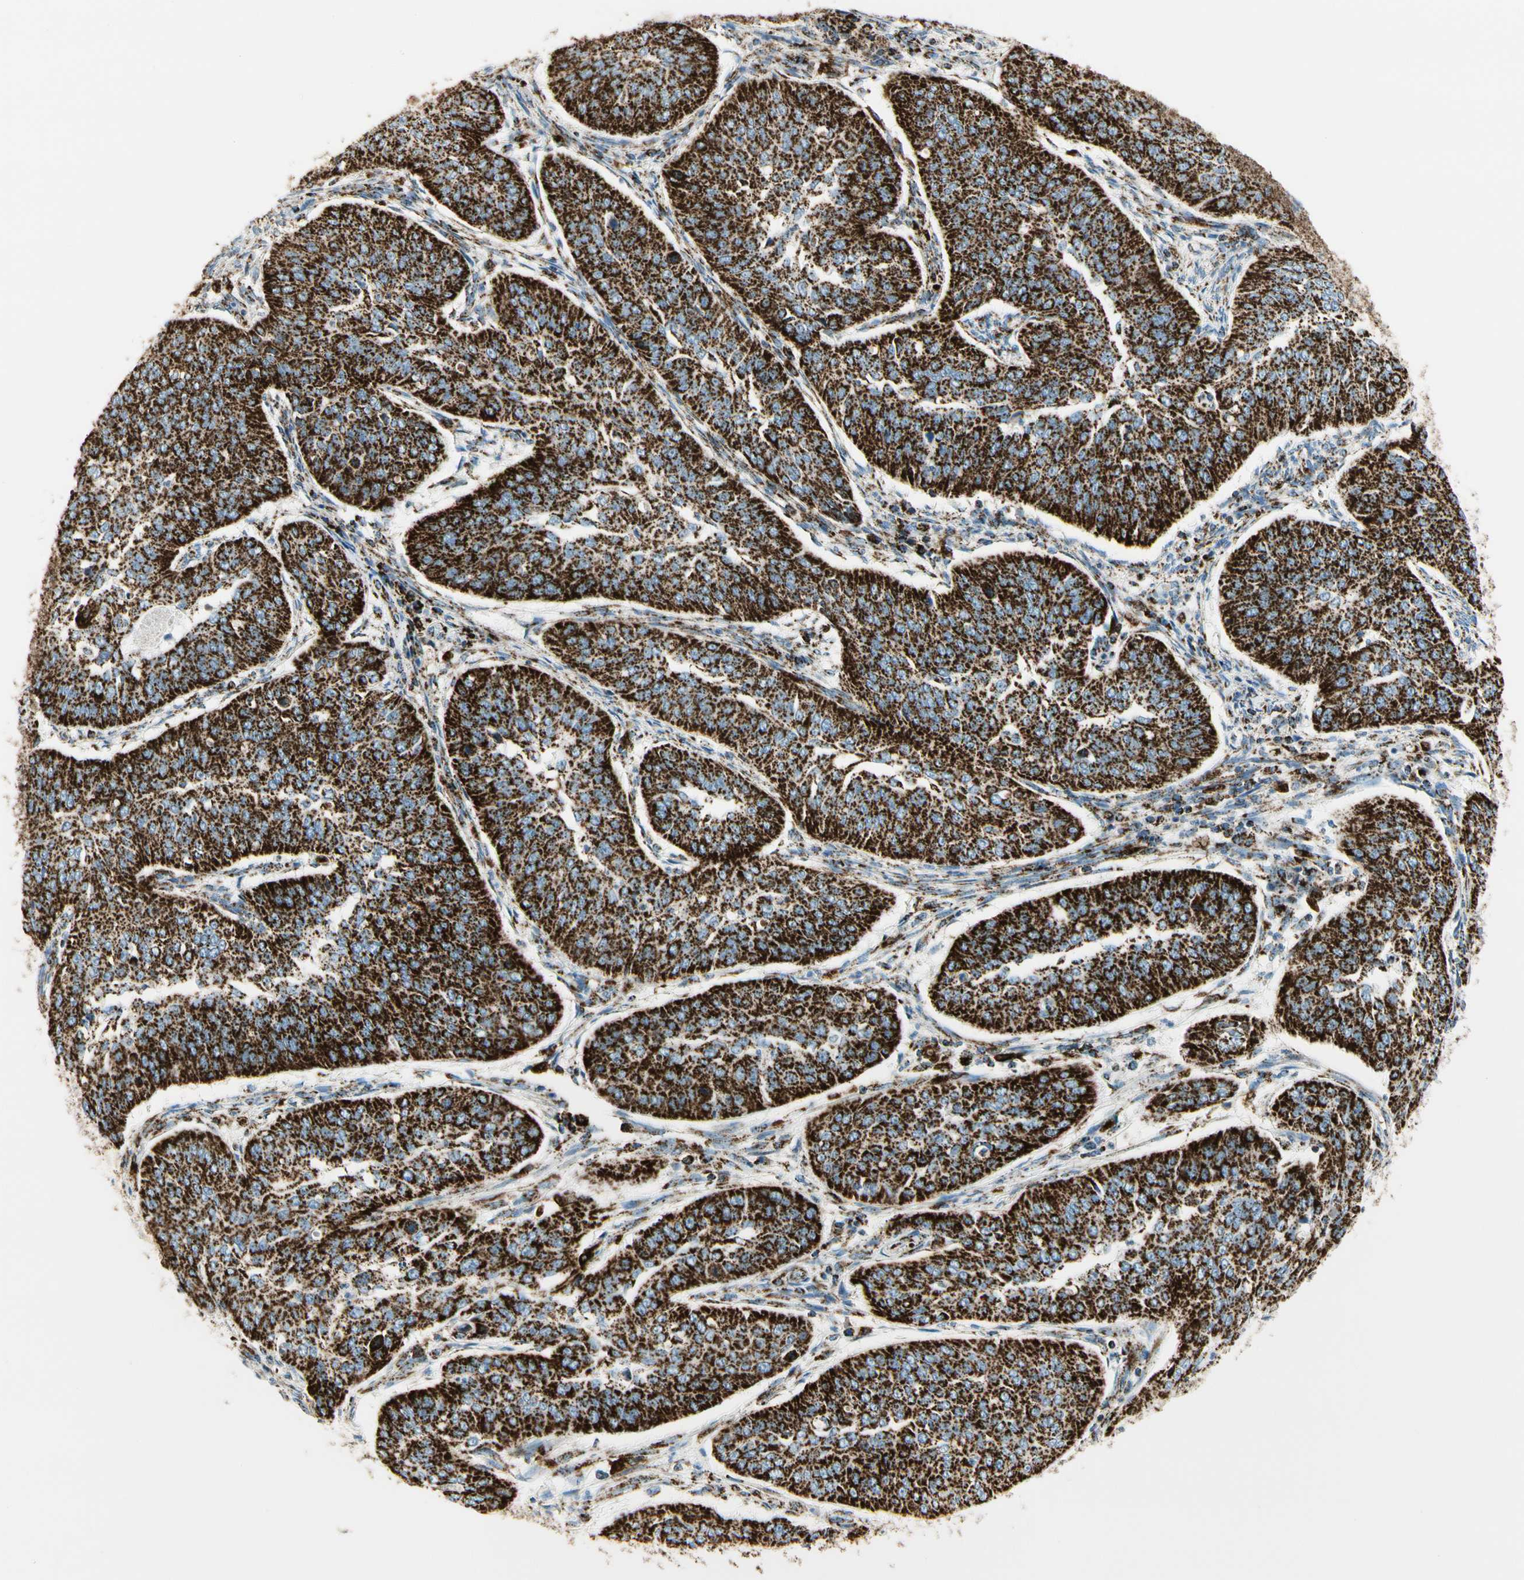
{"staining": {"intensity": "strong", "quantity": ">75%", "location": "cytoplasmic/membranous"}, "tissue": "cervical cancer", "cell_type": "Tumor cells", "image_type": "cancer", "snomed": [{"axis": "morphology", "description": "Normal tissue, NOS"}, {"axis": "morphology", "description": "Squamous cell carcinoma, NOS"}, {"axis": "topography", "description": "Cervix"}], "caption": "The image shows a brown stain indicating the presence of a protein in the cytoplasmic/membranous of tumor cells in cervical cancer.", "gene": "ME2", "patient": {"sex": "female", "age": 39}}